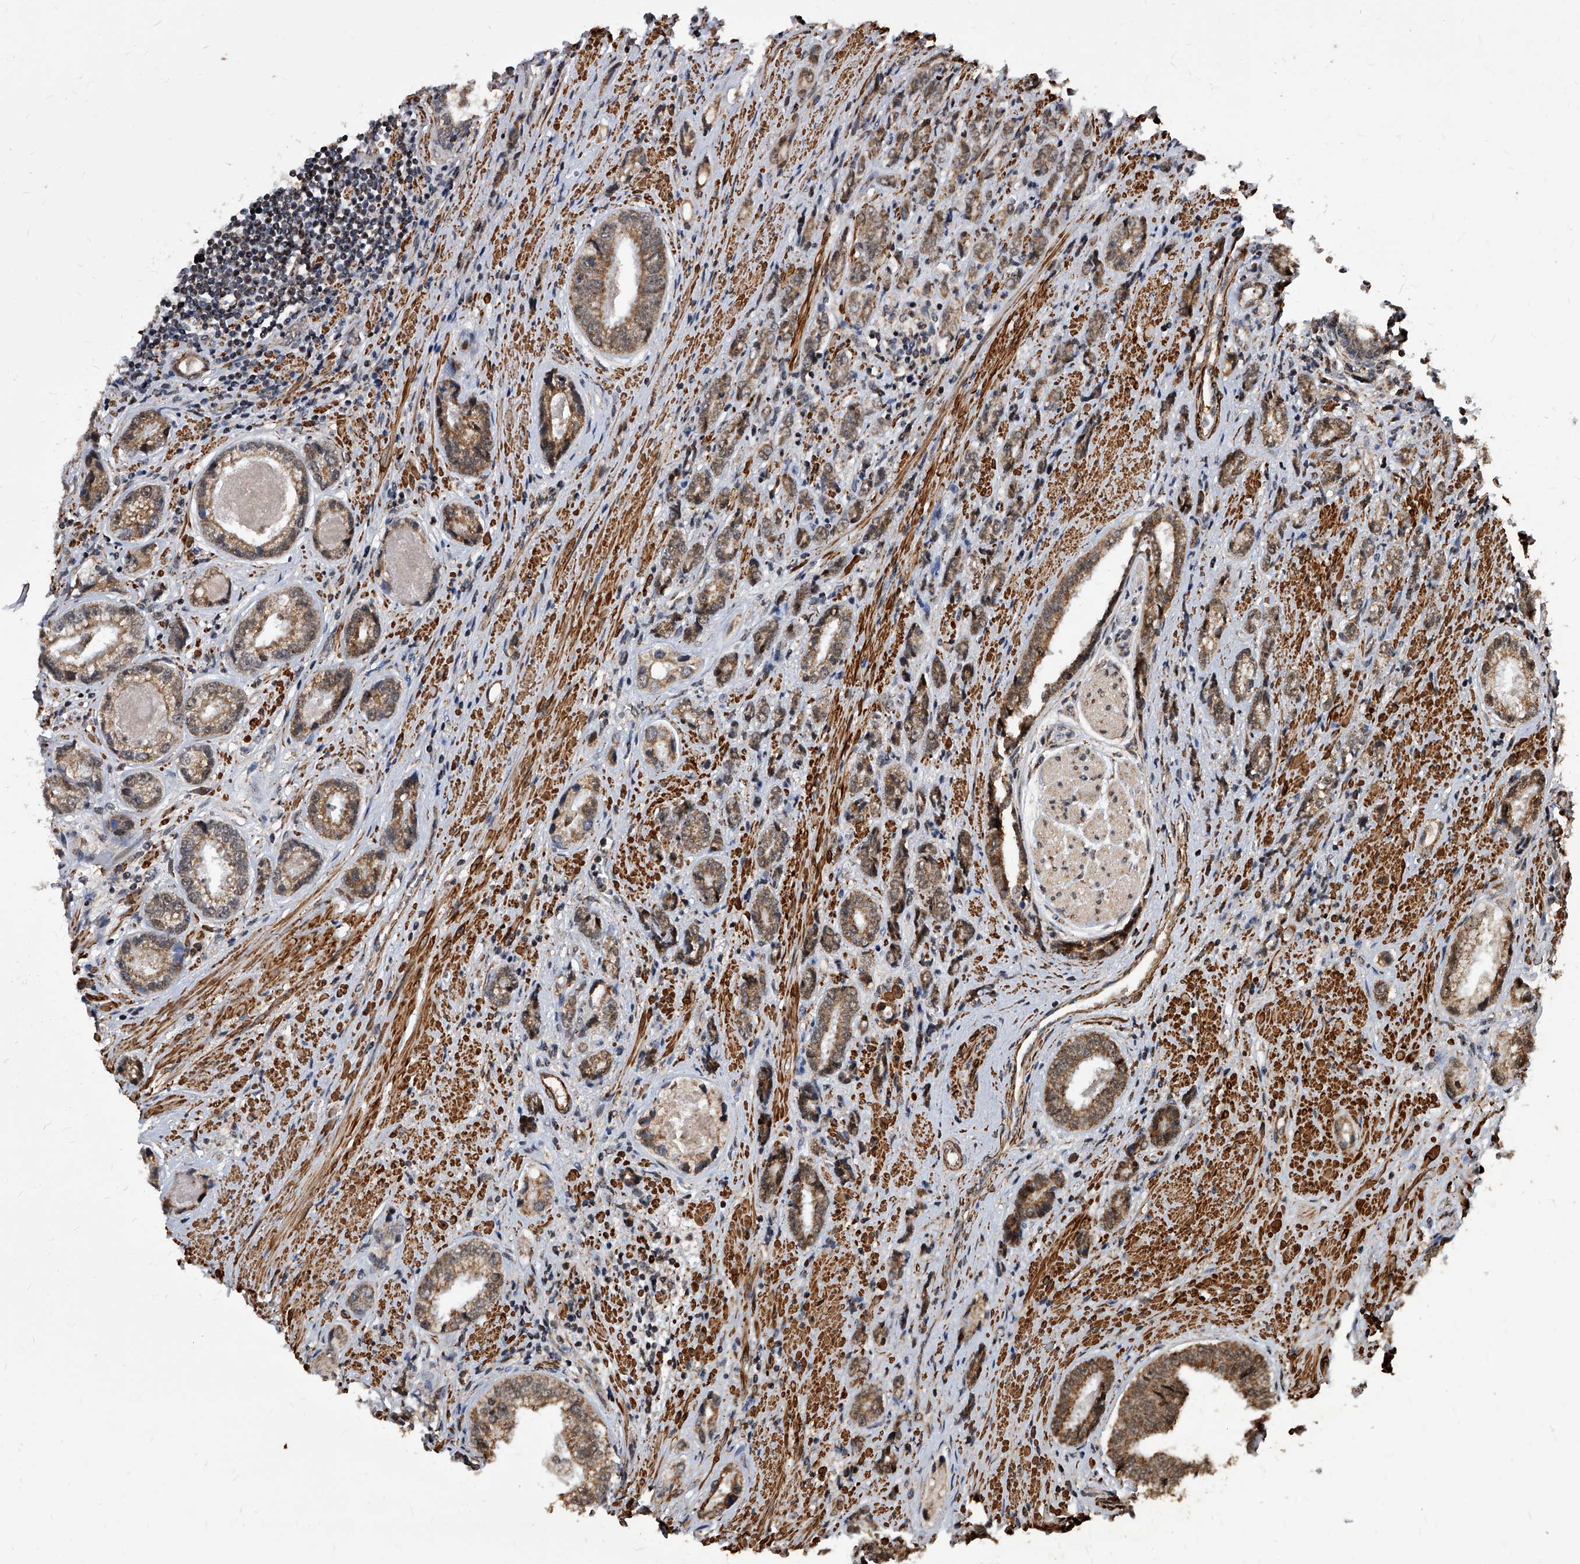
{"staining": {"intensity": "moderate", "quantity": "<25%", "location": "cytoplasmic/membranous"}, "tissue": "prostate cancer", "cell_type": "Tumor cells", "image_type": "cancer", "snomed": [{"axis": "morphology", "description": "Adenocarcinoma, High grade"}, {"axis": "topography", "description": "Prostate"}], "caption": "Human prostate cancer (high-grade adenocarcinoma) stained with a brown dye demonstrates moderate cytoplasmic/membranous positive staining in about <25% of tumor cells.", "gene": "DUSP22", "patient": {"sex": "male", "age": 61}}